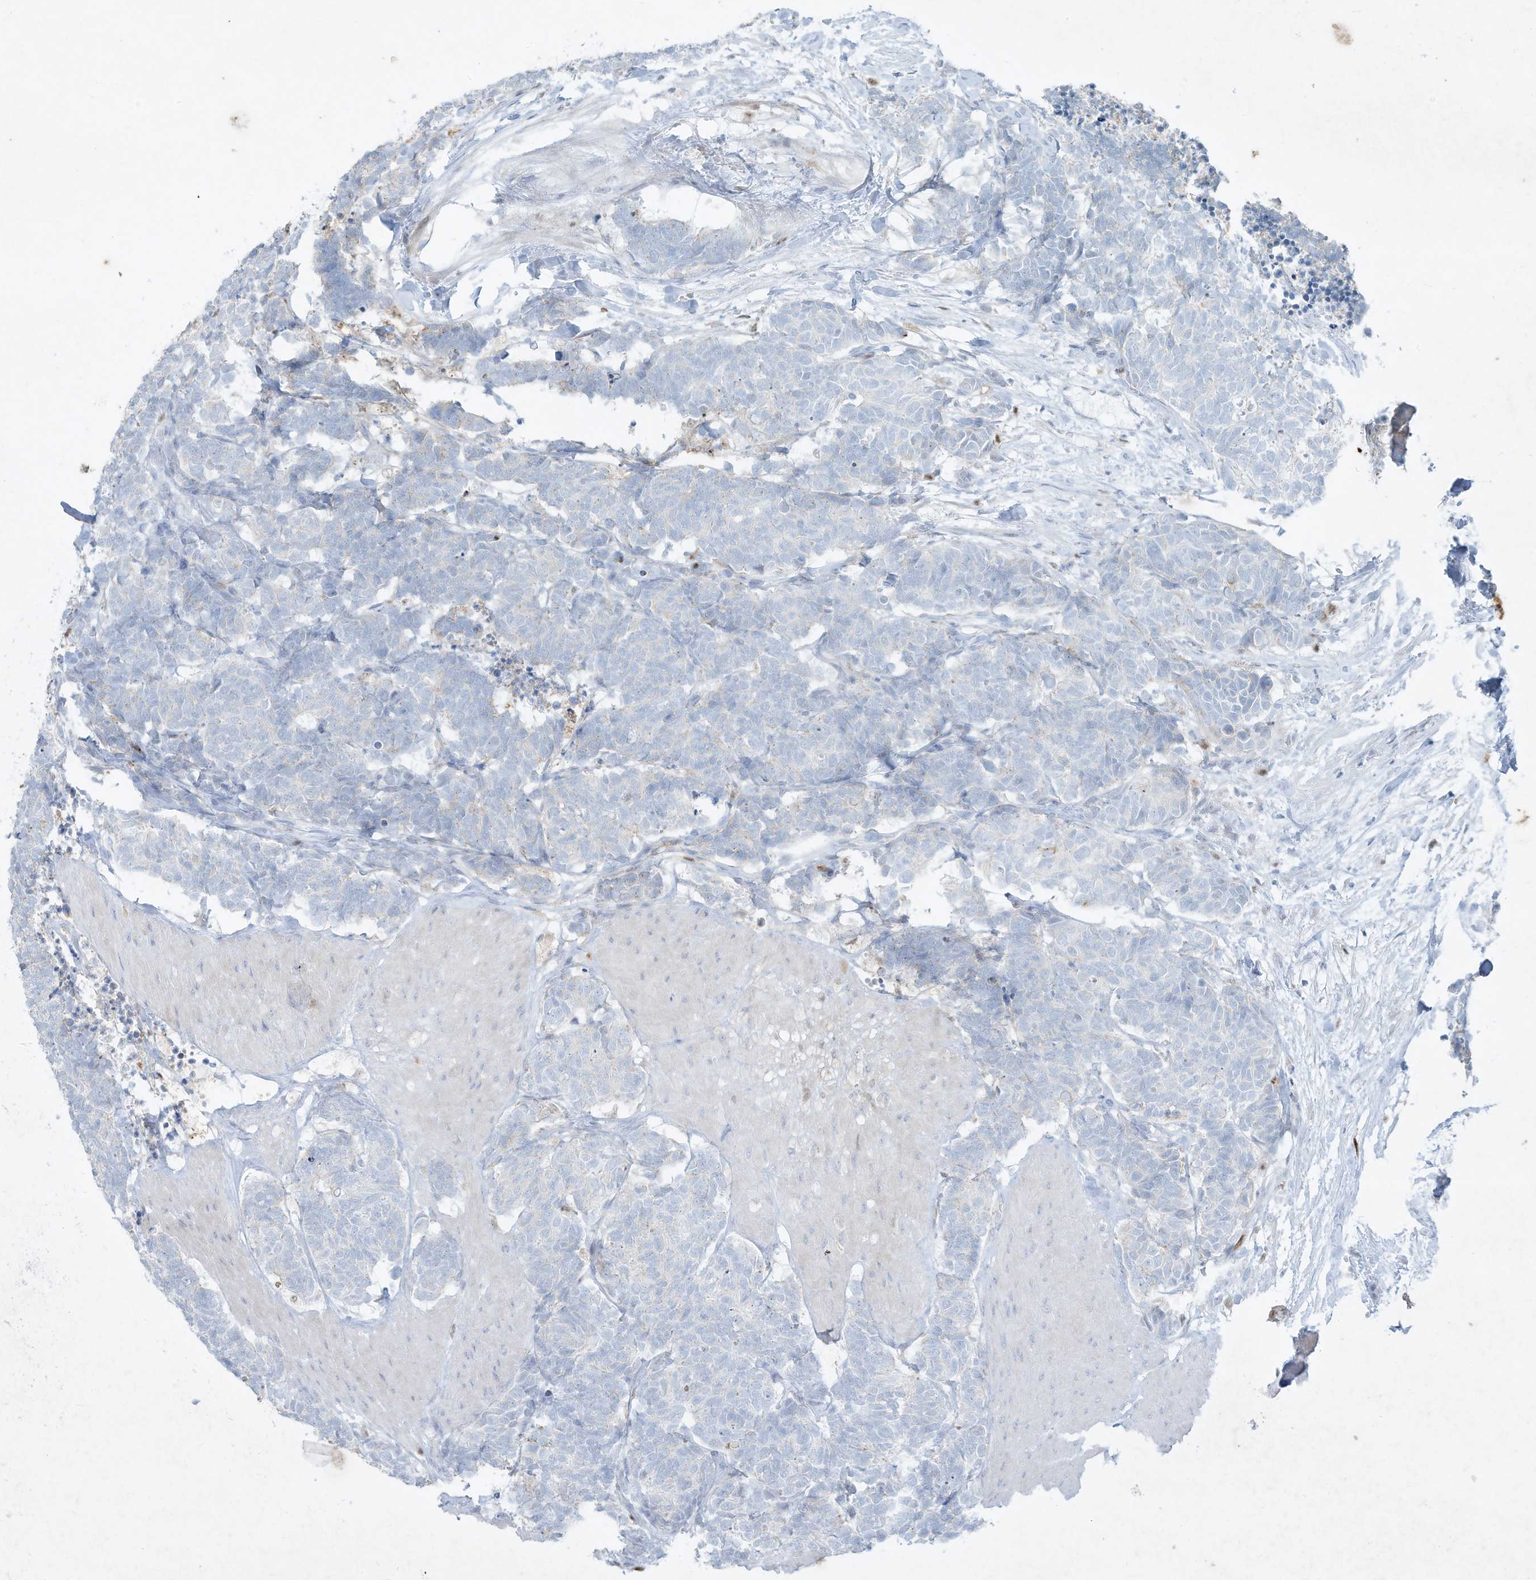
{"staining": {"intensity": "negative", "quantity": "none", "location": "none"}, "tissue": "carcinoid", "cell_type": "Tumor cells", "image_type": "cancer", "snomed": [{"axis": "morphology", "description": "Carcinoma, NOS"}, {"axis": "morphology", "description": "Carcinoid, malignant, NOS"}, {"axis": "topography", "description": "Urinary bladder"}], "caption": "DAB immunohistochemical staining of carcinoma exhibits no significant staining in tumor cells.", "gene": "TUBE1", "patient": {"sex": "male", "age": 57}}